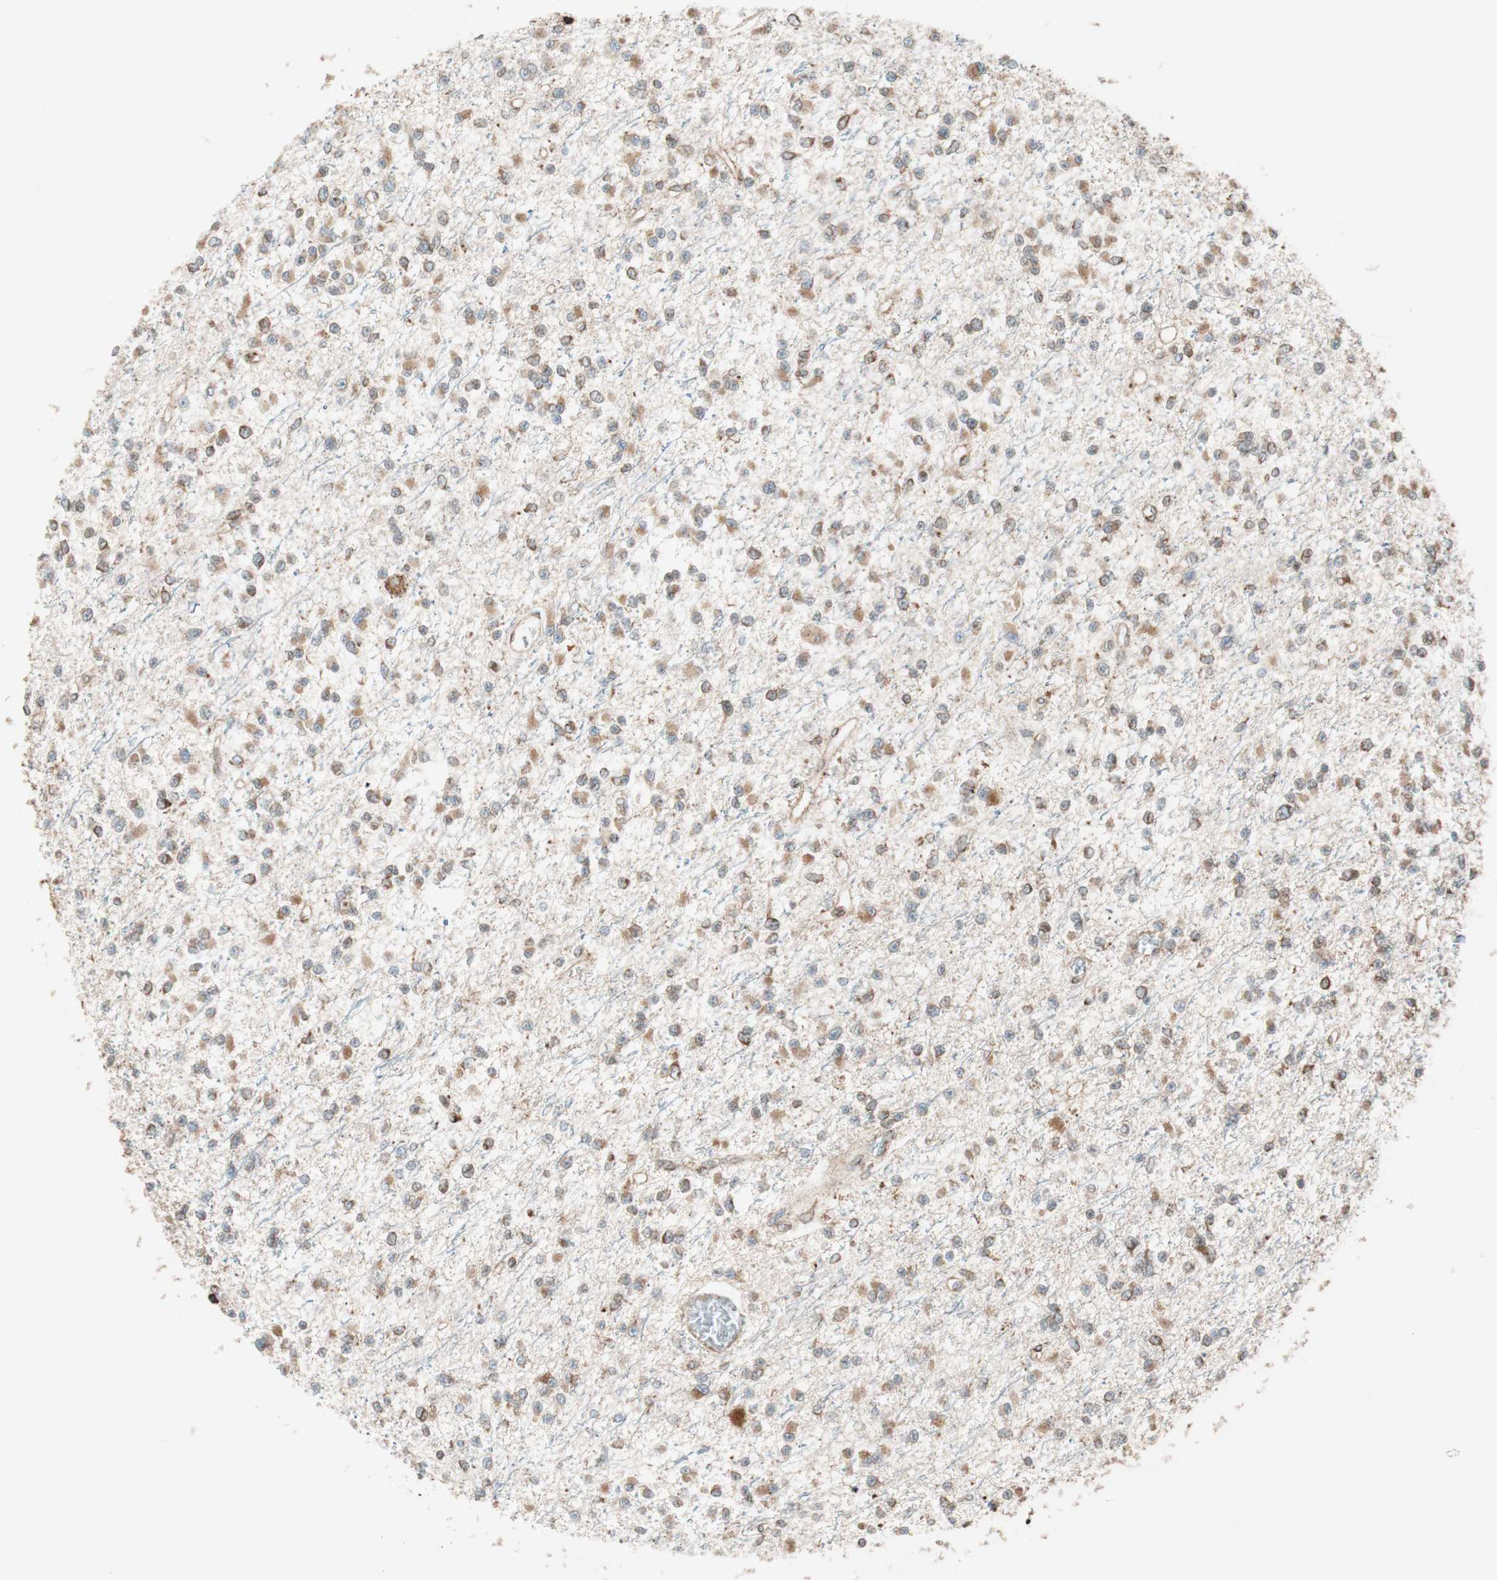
{"staining": {"intensity": "moderate", "quantity": "25%-75%", "location": "cytoplasmic/membranous"}, "tissue": "glioma", "cell_type": "Tumor cells", "image_type": "cancer", "snomed": [{"axis": "morphology", "description": "Glioma, malignant, Low grade"}, {"axis": "topography", "description": "Brain"}], "caption": "A high-resolution photomicrograph shows immunohistochemistry staining of glioma, which displays moderate cytoplasmic/membranous staining in approximately 25%-75% of tumor cells.", "gene": "PRKCSH", "patient": {"sex": "female", "age": 22}}